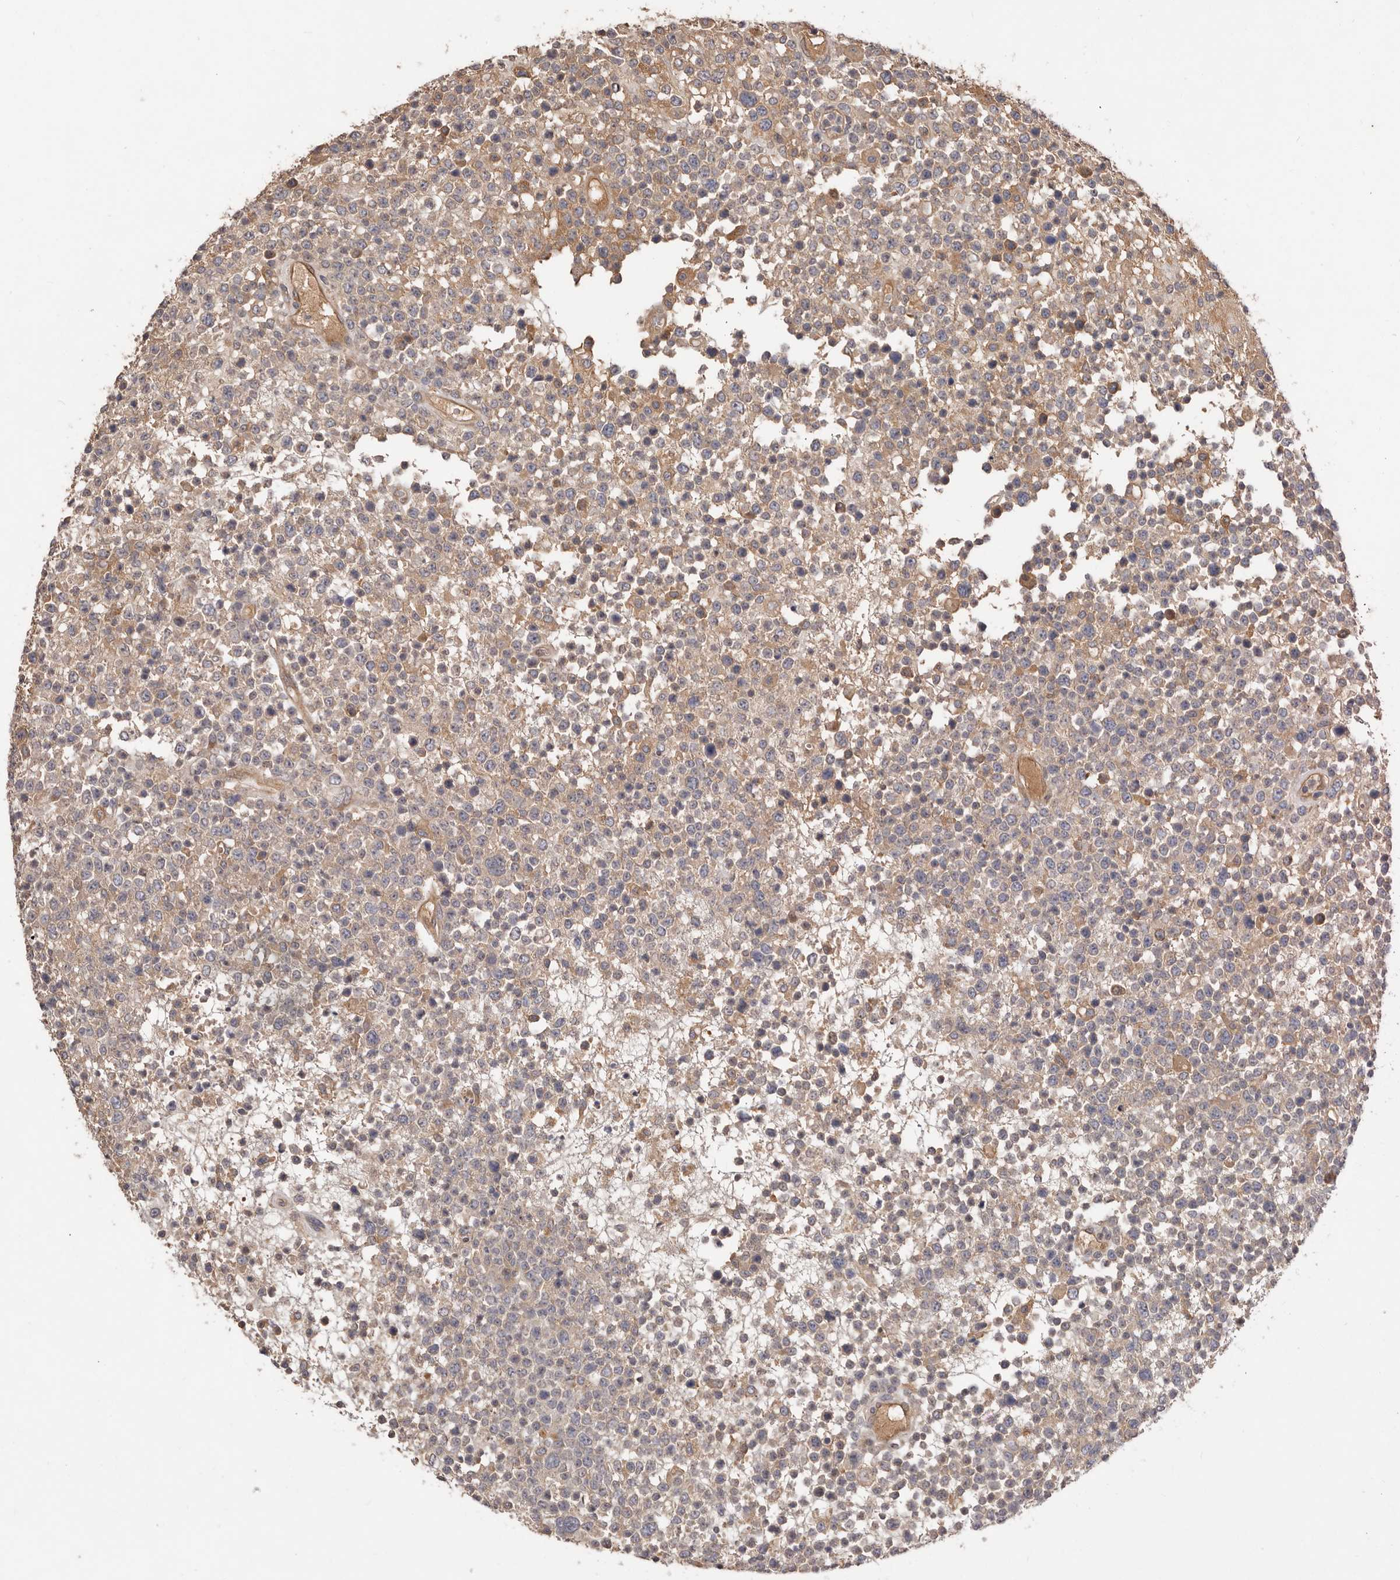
{"staining": {"intensity": "moderate", "quantity": "25%-75%", "location": "cytoplasmic/membranous"}, "tissue": "lymphoma", "cell_type": "Tumor cells", "image_type": "cancer", "snomed": [{"axis": "morphology", "description": "Malignant lymphoma, non-Hodgkin's type, High grade"}, {"axis": "topography", "description": "Colon"}], "caption": "About 25%-75% of tumor cells in malignant lymphoma, non-Hodgkin's type (high-grade) demonstrate moderate cytoplasmic/membranous protein expression as visualized by brown immunohistochemical staining.", "gene": "DOP1A", "patient": {"sex": "female", "age": 53}}